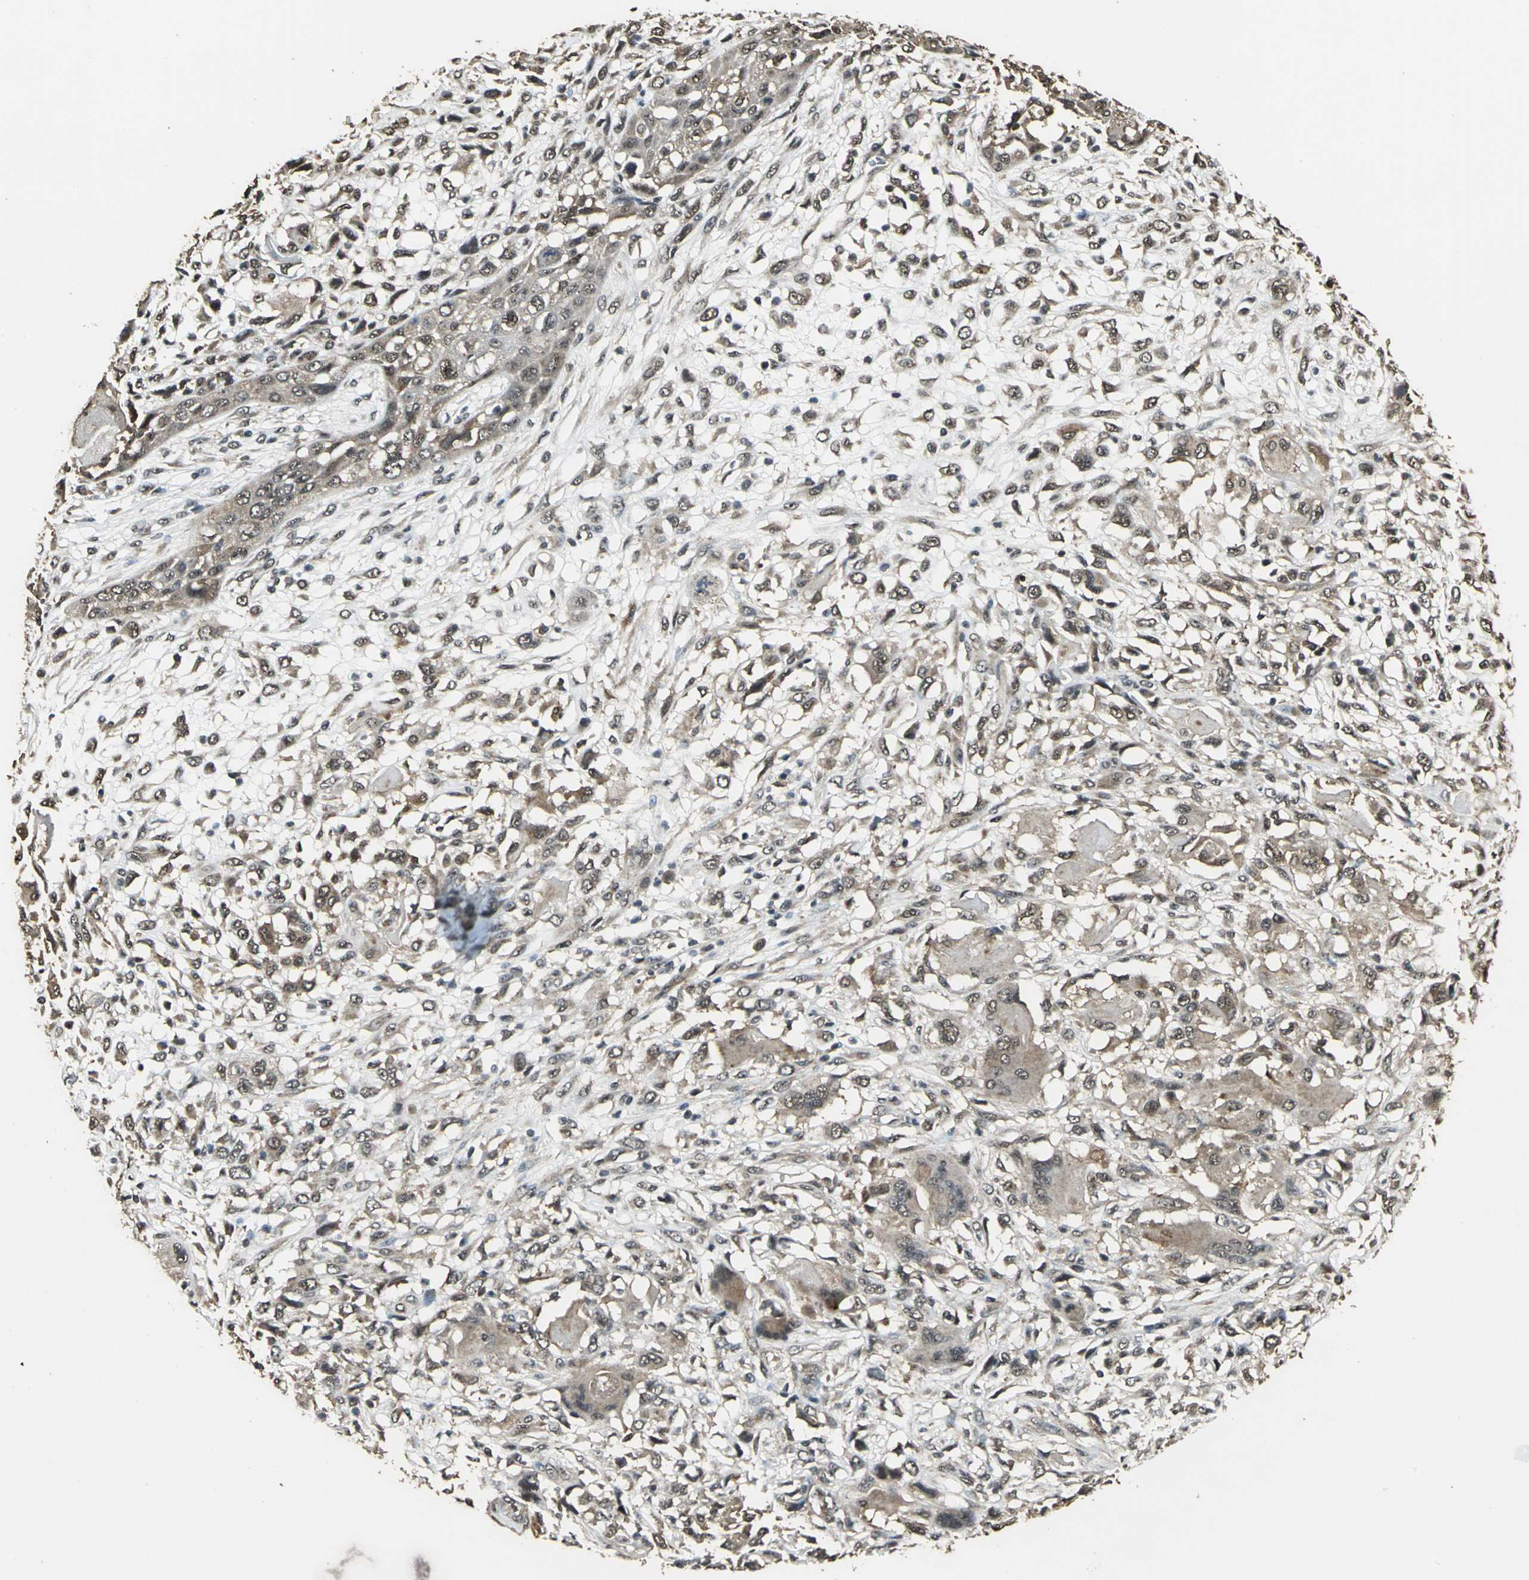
{"staining": {"intensity": "moderate", "quantity": "25%-75%", "location": "cytoplasmic/membranous"}, "tissue": "head and neck cancer", "cell_type": "Tumor cells", "image_type": "cancer", "snomed": [{"axis": "morphology", "description": "Neoplasm, malignant, NOS"}, {"axis": "topography", "description": "Salivary gland"}, {"axis": "topography", "description": "Head-Neck"}], "caption": "Brown immunohistochemical staining in human head and neck cancer (malignant neoplasm) demonstrates moderate cytoplasmic/membranous positivity in approximately 25%-75% of tumor cells. The staining was performed using DAB to visualize the protein expression in brown, while the nuclei were stained in blue with hematoxylin (Magnification: 20x).", "gene": "UCHL5", "patient": {"sex": "male", "age": 43}}